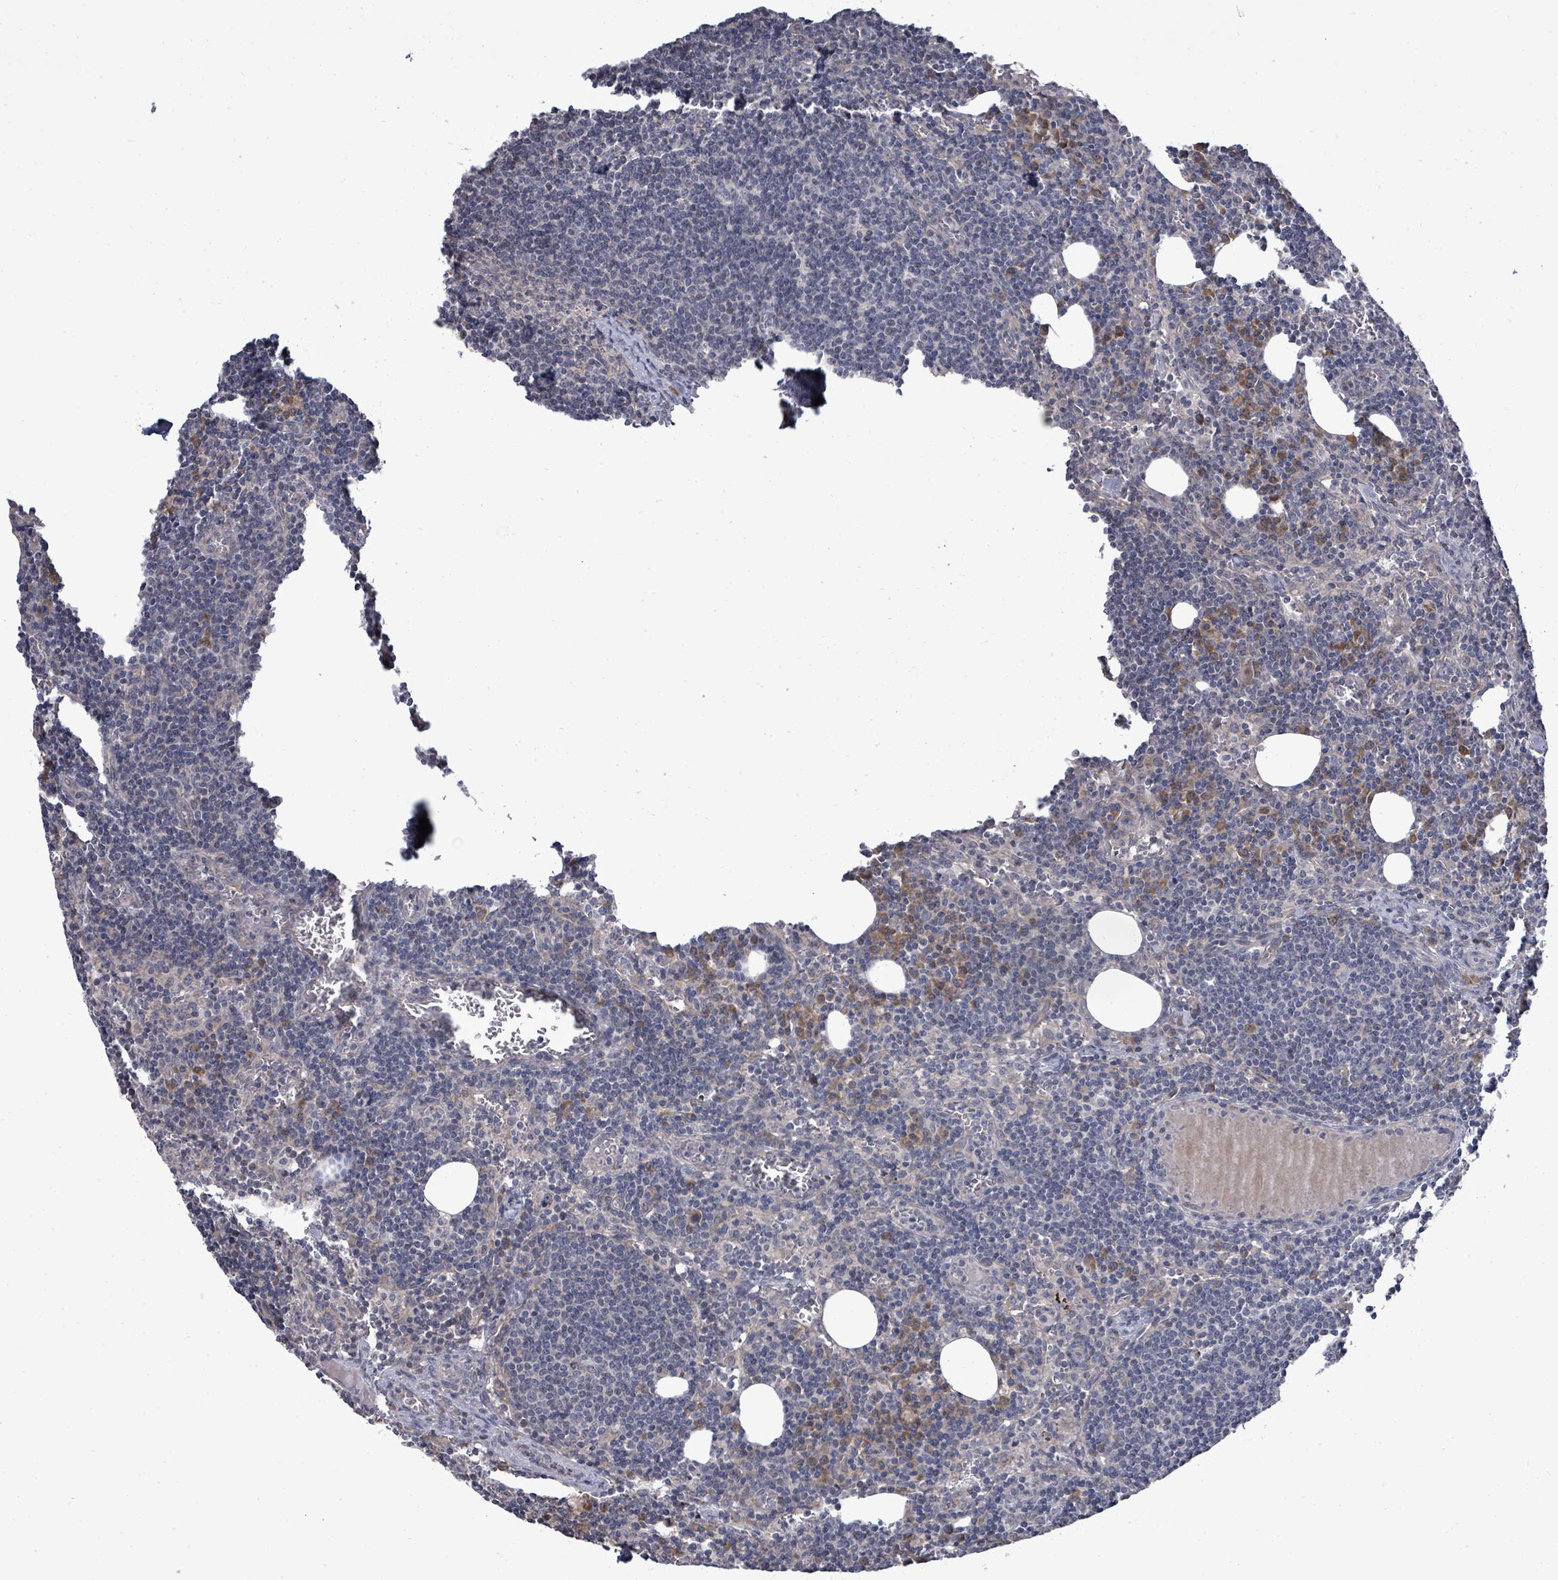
{"staining": {"intensity": "negative", "quantity": "none", "location": "none"}, "tissue": "lymph node", "cell_type": "Germinal center cells", "image_type": "normal", "snomed": [{"axis": "morphology", "description": "Normal tissue, NOS"}, {"axis": "topography", "description": "Lymph node"}], "caption": "High power microscopy photomicrograph of an IHC image of normal lymph node, revealing no significant expression in germinal center cells.", "gene": "POMGNT2", "patient": {"sex": "female", "age": 27}}